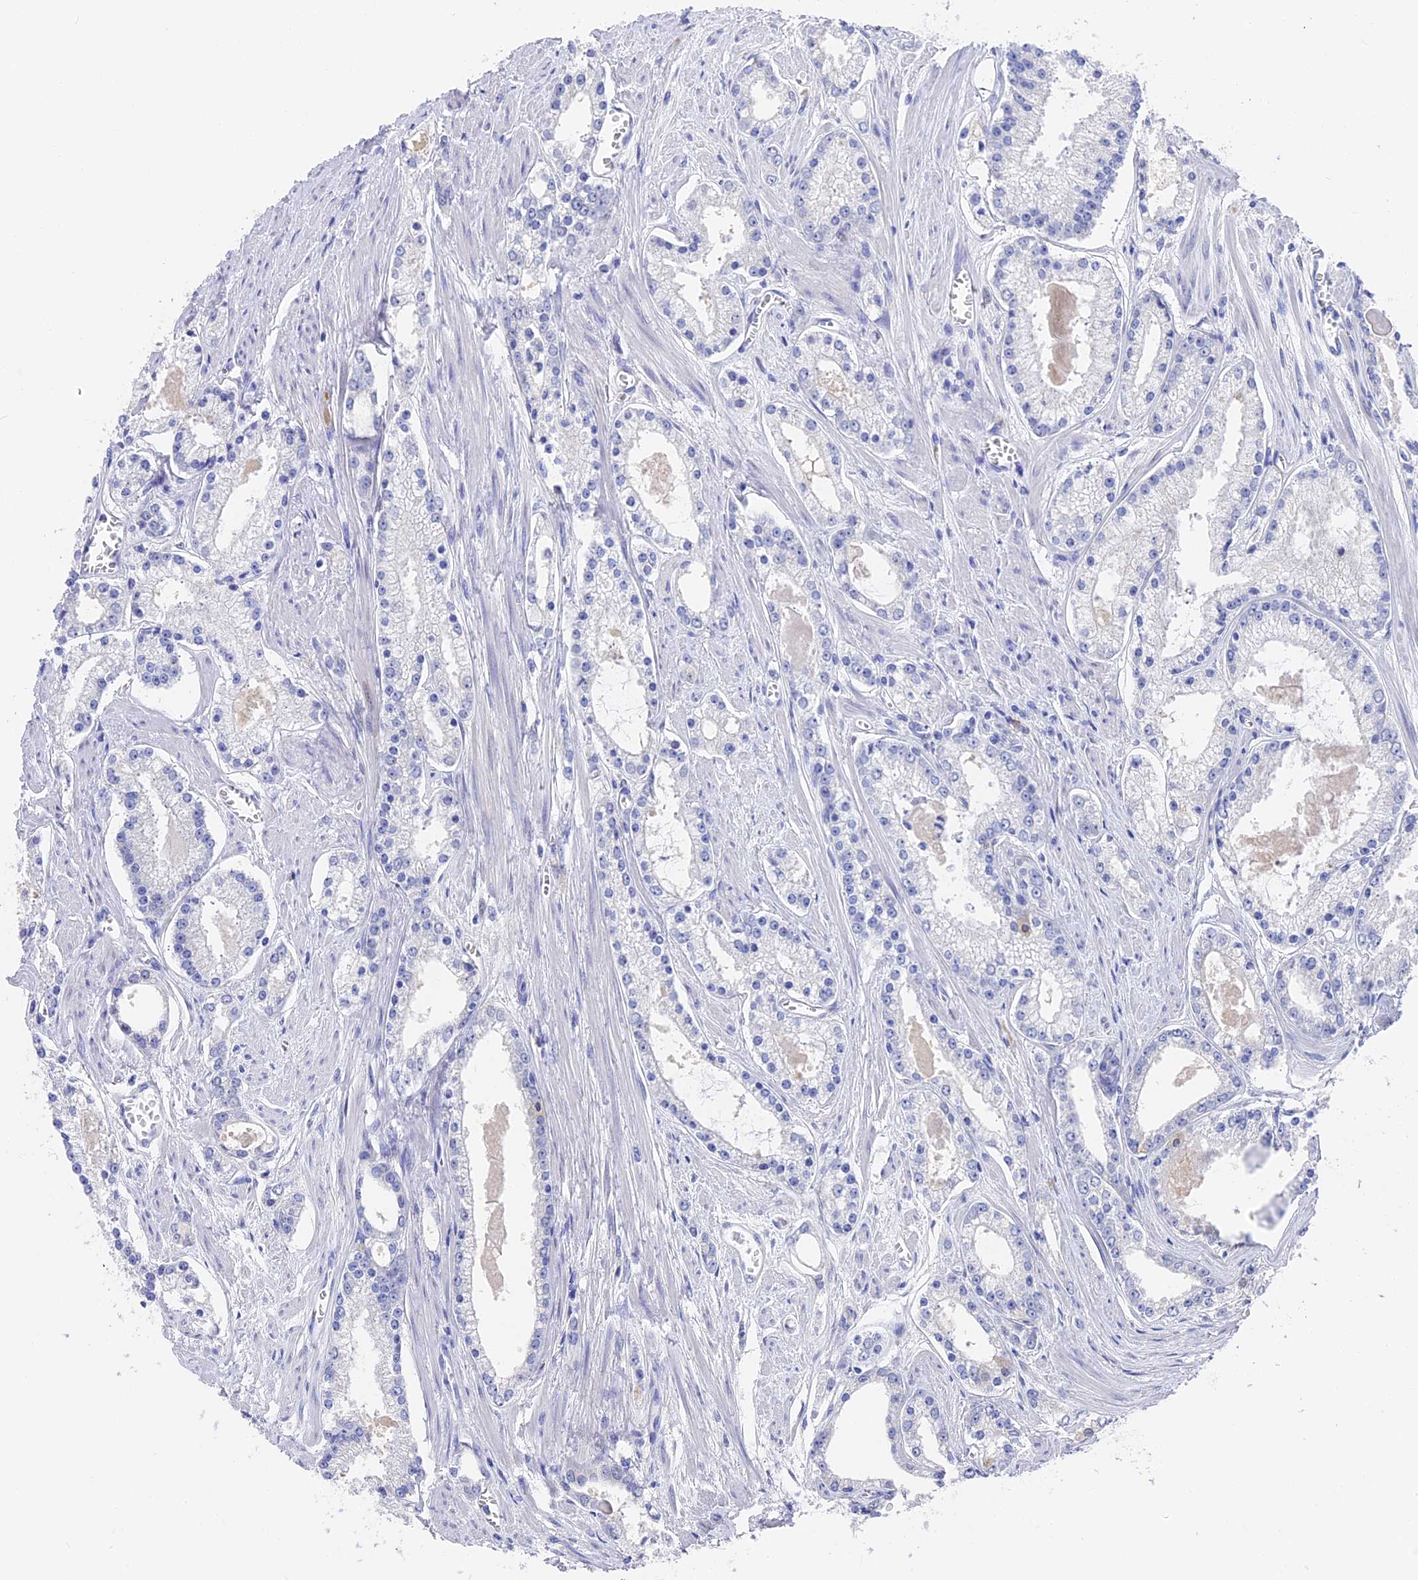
{"staining": {"intensity": "negative", "quantity": "none", "location": "none"}, "tissue": "prostate cancer", "cell_type": "Tumor cells", "image_type": "cancer", "snomed": [{"axis": "morphology", "description": "Adenocarcinoma, Low grade"}, {"axis": "topography", "description": "Prostate"}], "caption": "Protein analysis of prostate cancer (adenocarcinoma (low-grade)) reveals no significant expression in tumor cells.", "gene": "VPS33B", "patient": {"sex": "male", "age": 54}}